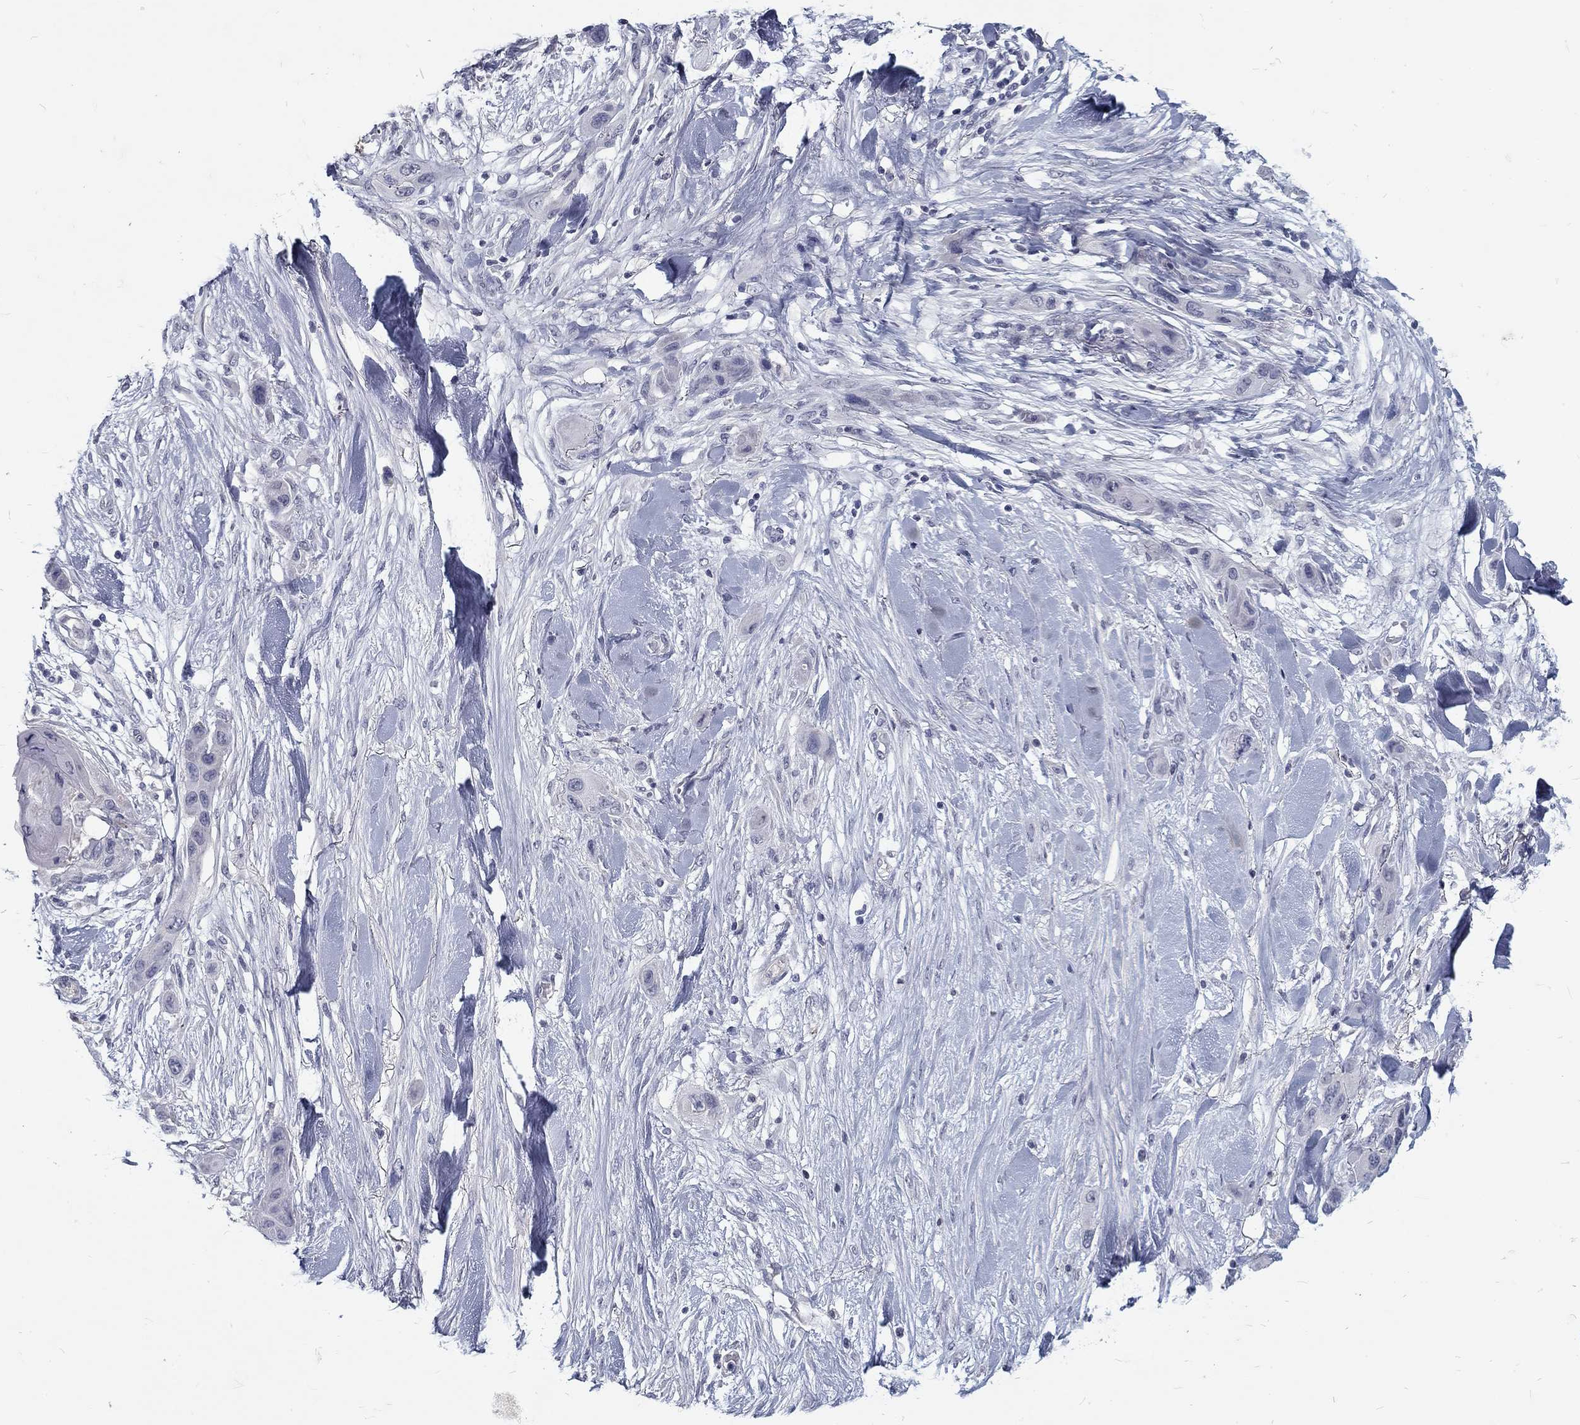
{"staining": {"intensity": "negative", "quantity": "none", "location": "none"}, "tissue": "skin cancer", "cell_type": "Tumor cells", "image_type": "cancer", "snomed": [{"axis": "morphology", "description": "Squamous cell carcinoma, NOS"}, {"axis": "topography", "description": "Skin"}], "caption": "Micrograph shows no protein positivity in tumor cells of skin squamous cell carcinoma tissue.", "gene": "NOS1", "patient": {"sex": "male", "age": 79}}